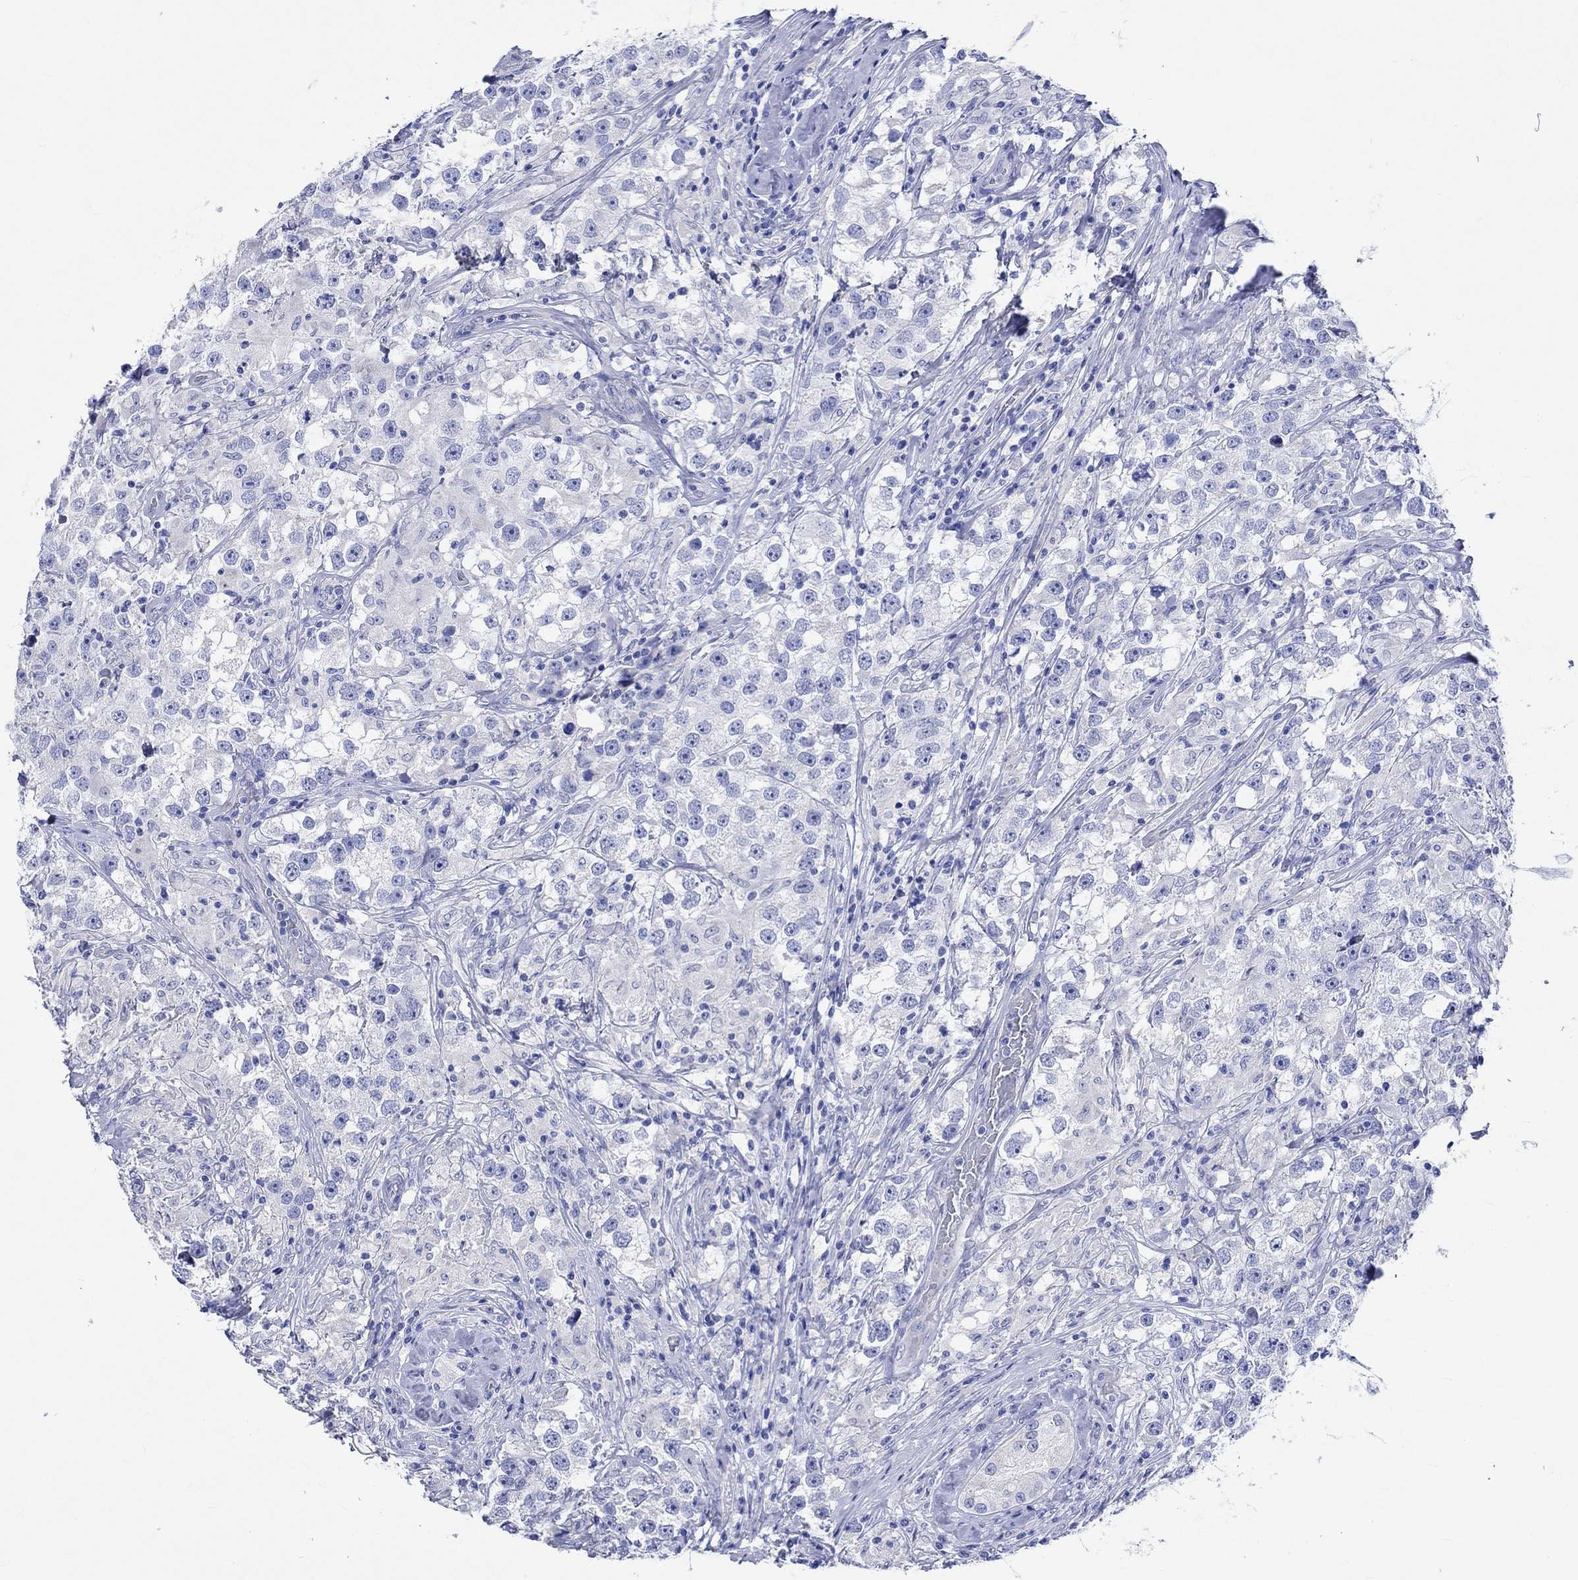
{"staining": {"intensity": "negative", "quantity": "none", "location": "none"}, "tissue": "testis cancer", "cell_type": "Tumor cells", "image_type": "cancer", "snomed": [{"axis": "morphology", "description": "Seminoma, NOS"}, {"axis": "topography", "description": "Testis"}], "caption": "Protein analysis of testis cancer (seminoma) shows no significant staining in tumor cells.", "gene": "HARBI1", "patient": {"sex": "male", "age": 46}}